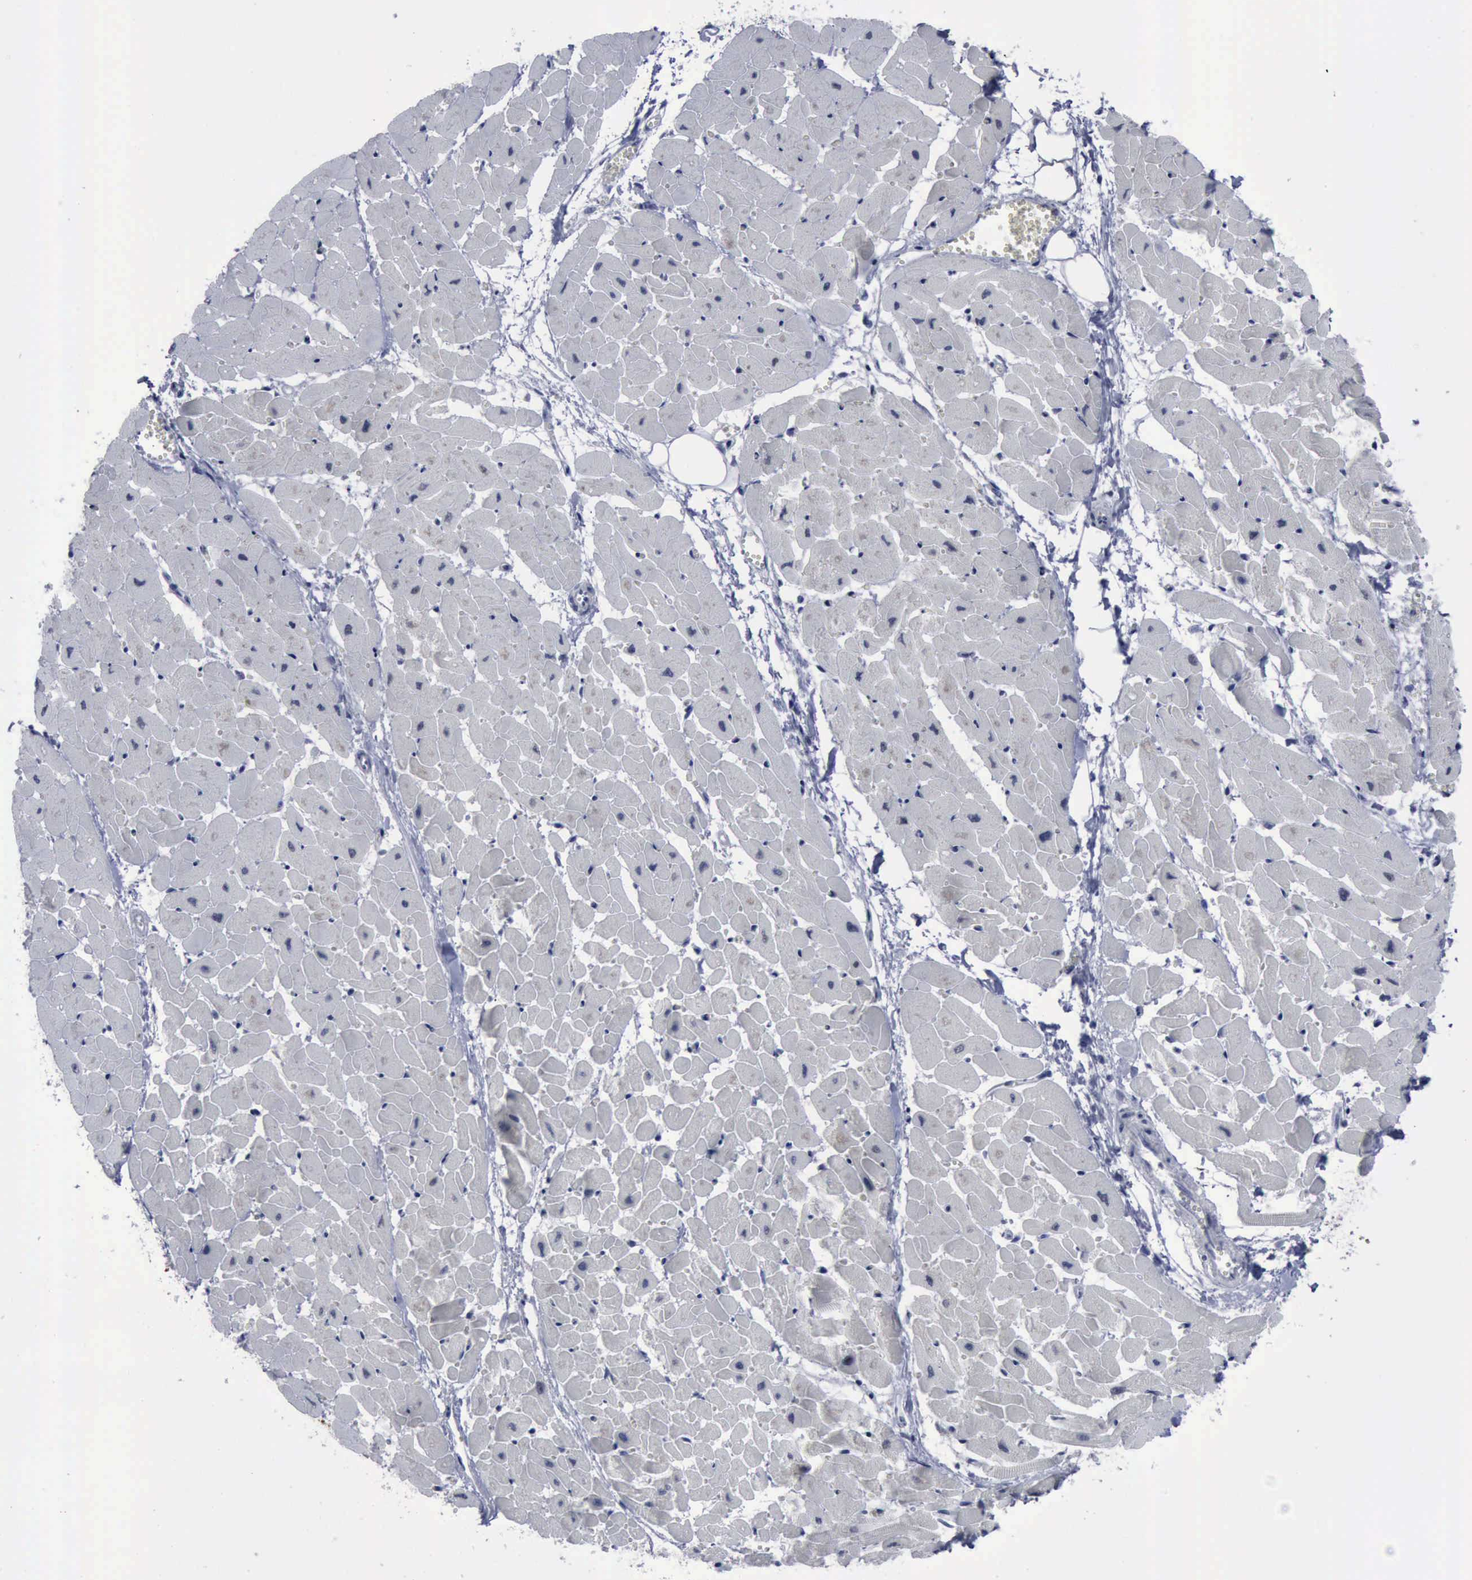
{"staining": {"intensity": "negative", "quantity": "none", "location": "none"}, "tissue": "heart muscle", "cell_type": "Cardiomyocytes", "image_type": "normal", "snomed": [{"axis": "morphology", "description": "Normal tissue, NOS"}, {"axis": "topography", "description": "Heart"}], "caption": "IHC image of unremarkable heart muscle stained for a protein (brown), which reveals no staining in cardiomyocytes.", "gene": "BRD1", "patient": {"sex": "female", "age": 19}}